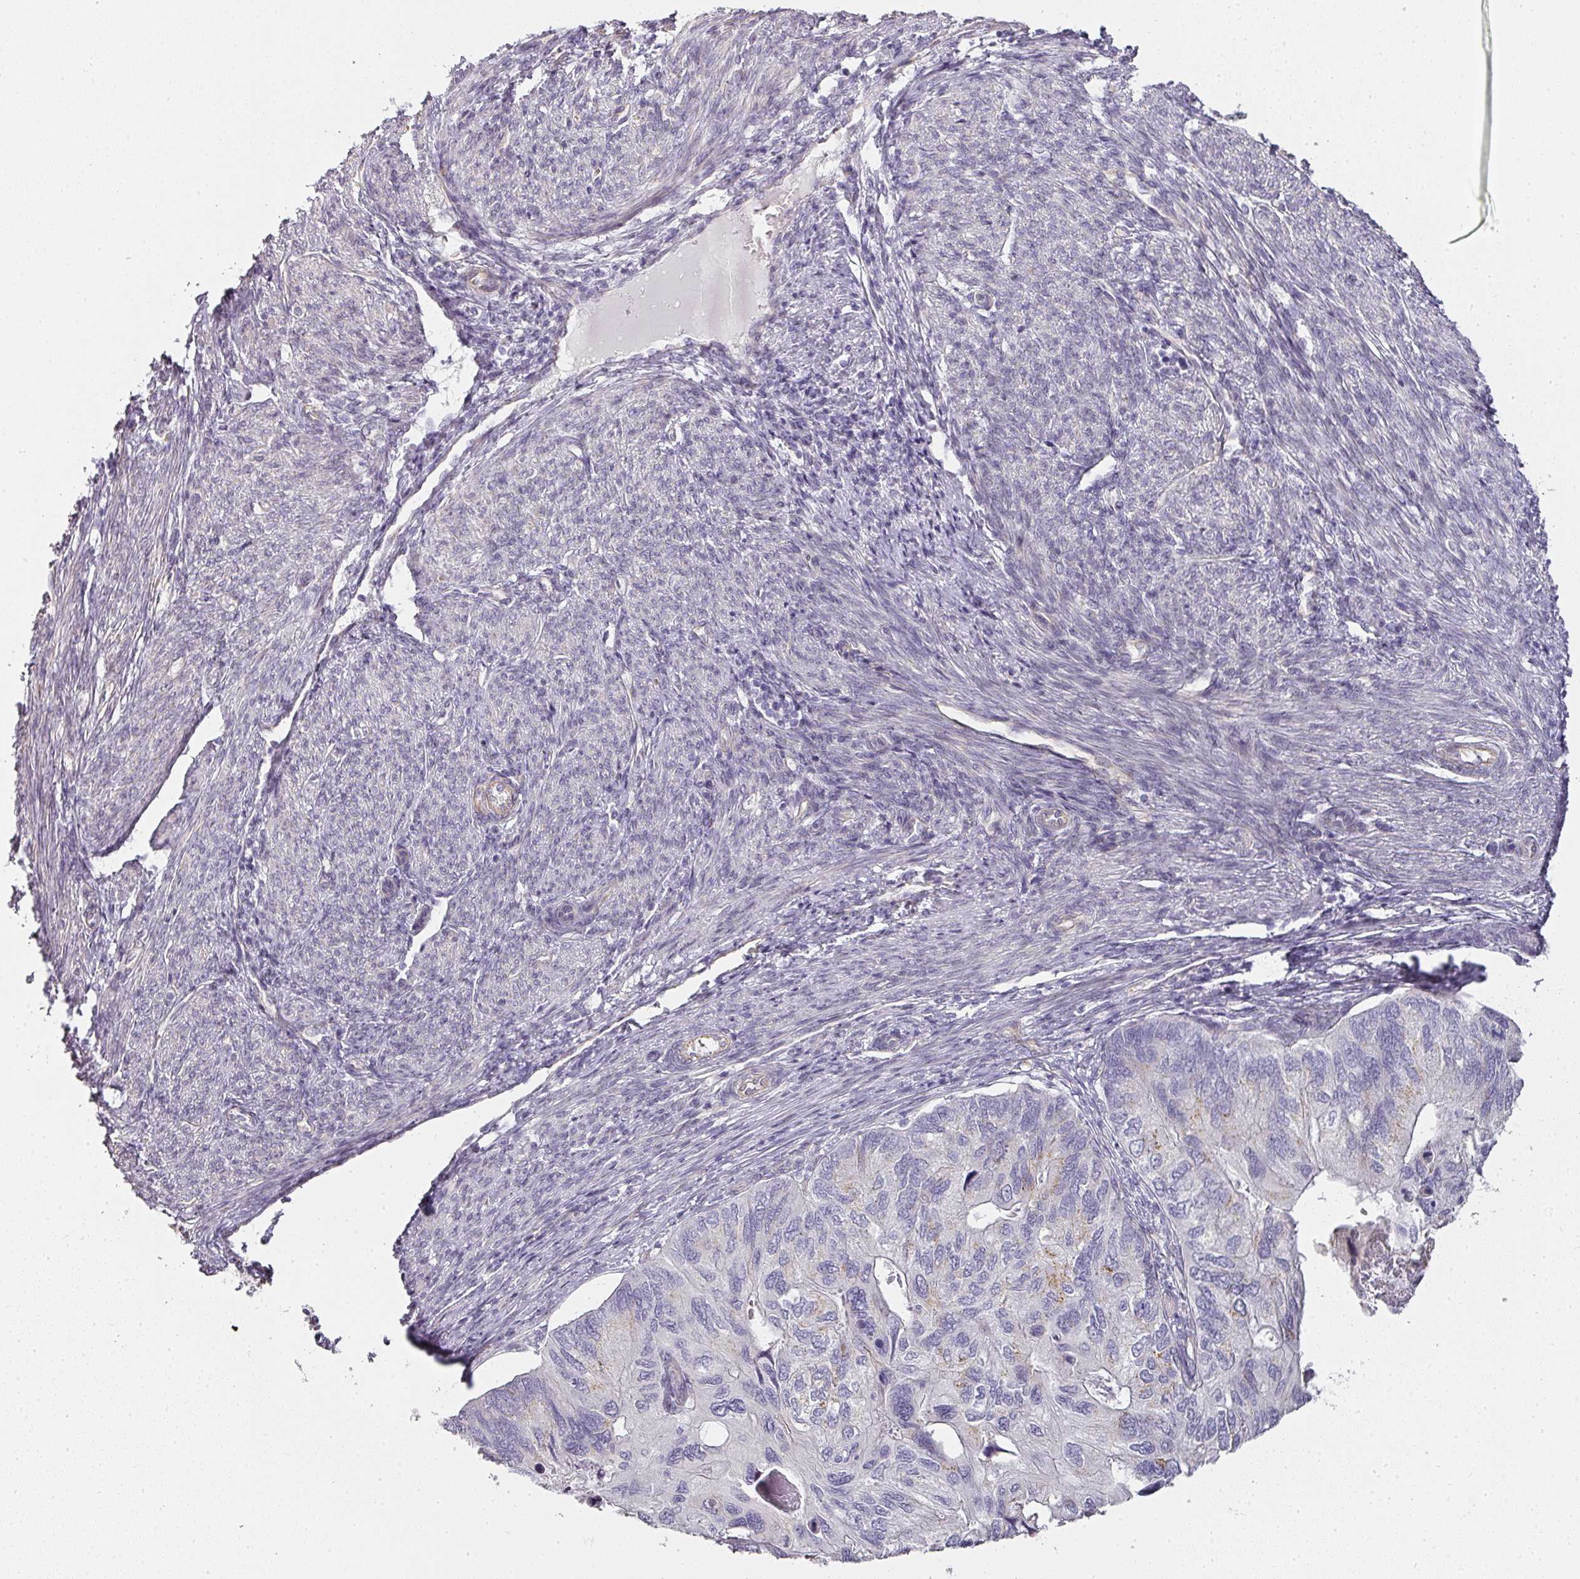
{"staining": {"intensity": "negative", "quantity": "none", "location": "none"}, "tissue": "endometrial cancer", "cell_type": "Tumor cells", "image_type": "cancer", "snomed": [{"axis": "morphology", "description": "Carcinoma, NOS"}, {"axis": "topography", "description": "Uterus"}], "caption": "An image of carcinoma (endometrial) stained for a protein reveals no brown staining in tumor cells.", "gene": "ATP8B2", "patient": {"sex": "female", "age": 76}}